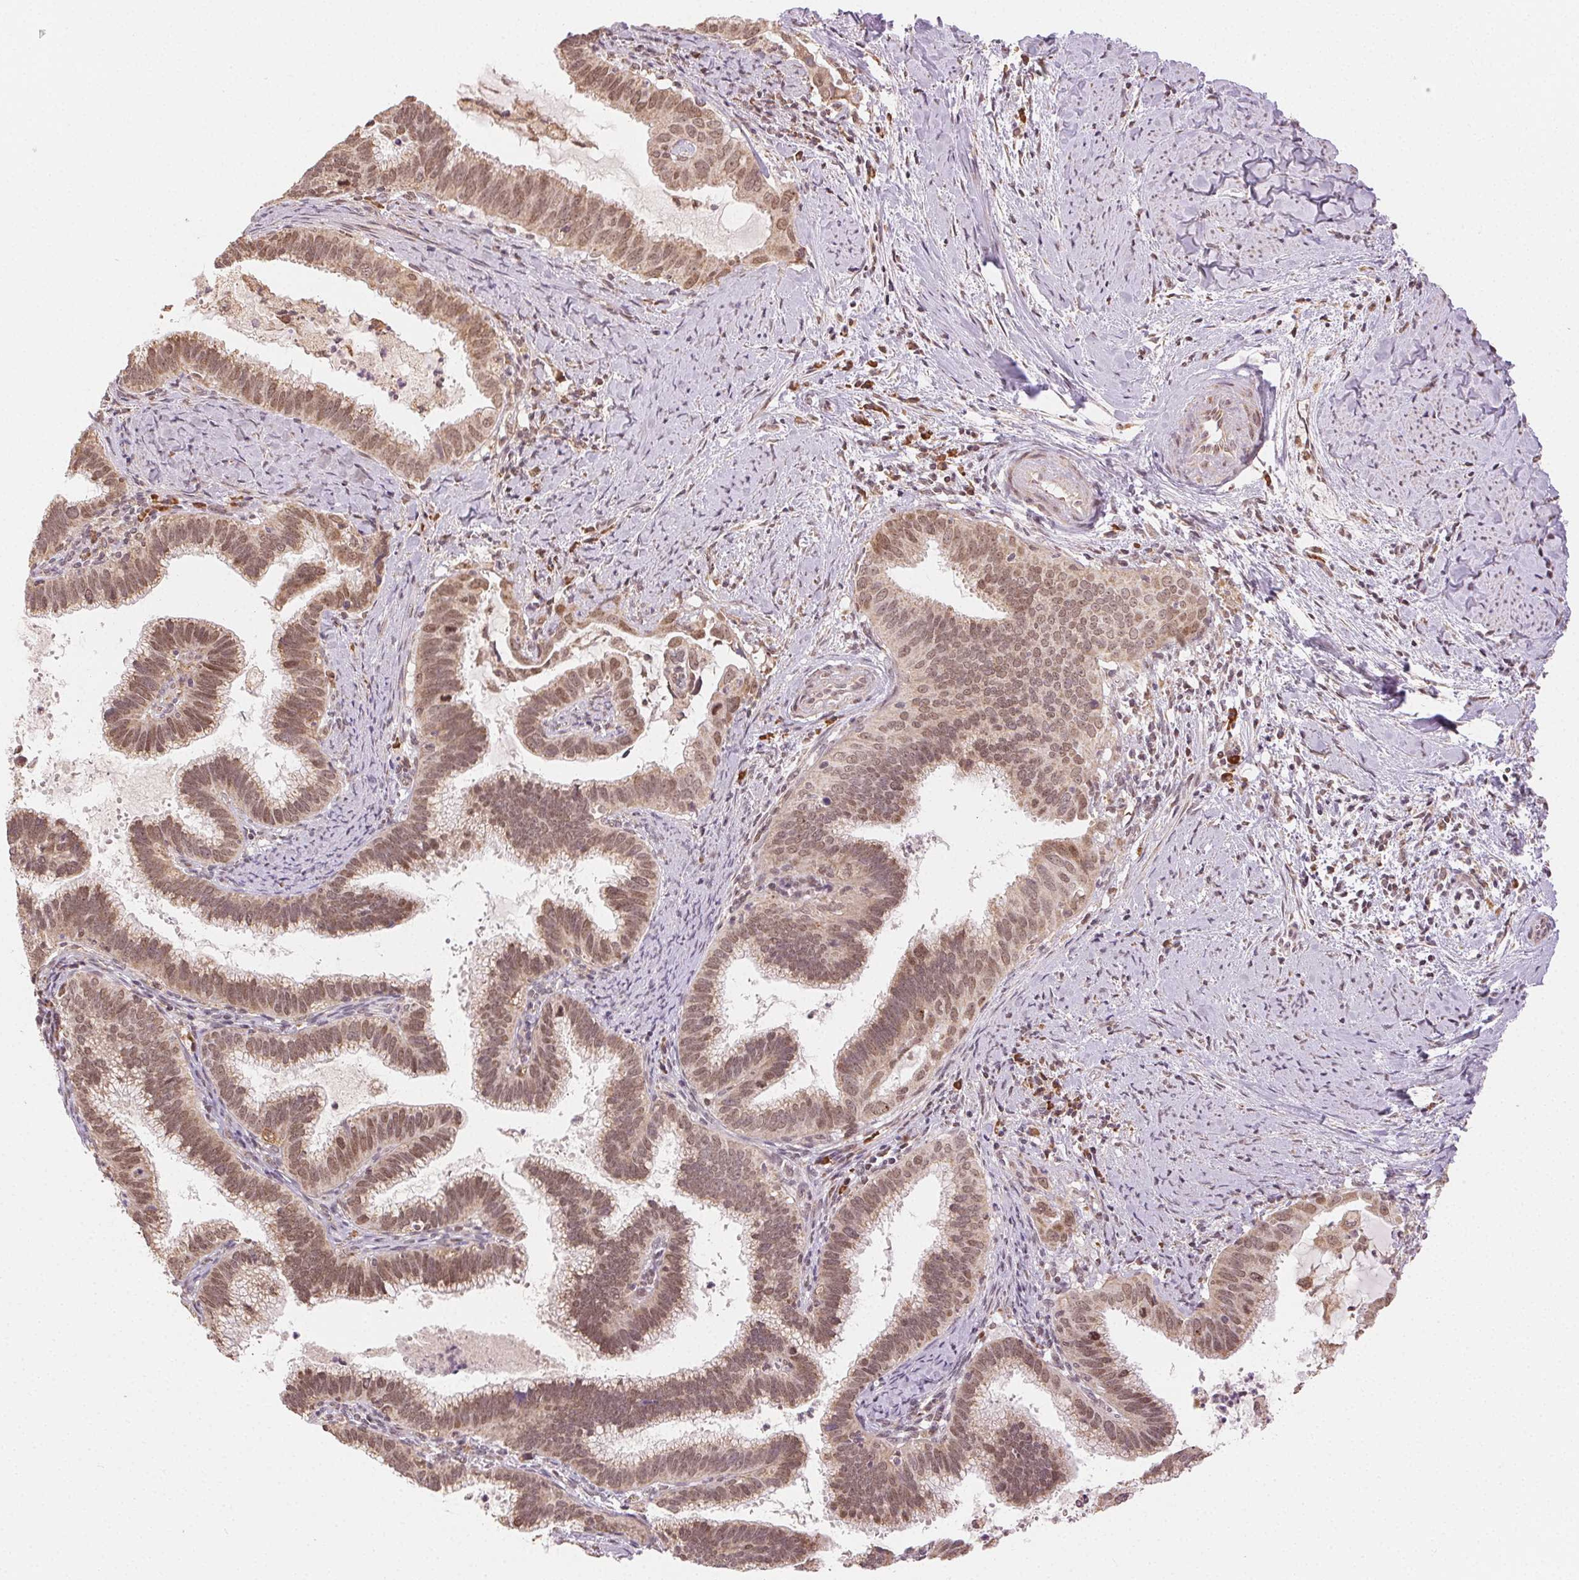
{"staining": {"intensity": "moderate", "quantity": ">75%", "location": "nuclear"}, "tissue": "cervical cancer", "cell_type": "Tumor cells", "image_type": "cancer", "snomed": [{"axis": "morphology", "description": "Adenocarcinoma, NOS"}, {"axis": "topography", "description": "Cervix"}], "caption": "Immunohistochemical staining of cervical cancer (adenocarcinoma) displays moderate nuclear protein expression in about >75% of tumor cells.", "gene": "PIWIL4", "patient": {"sex": "female", "age": 61}}